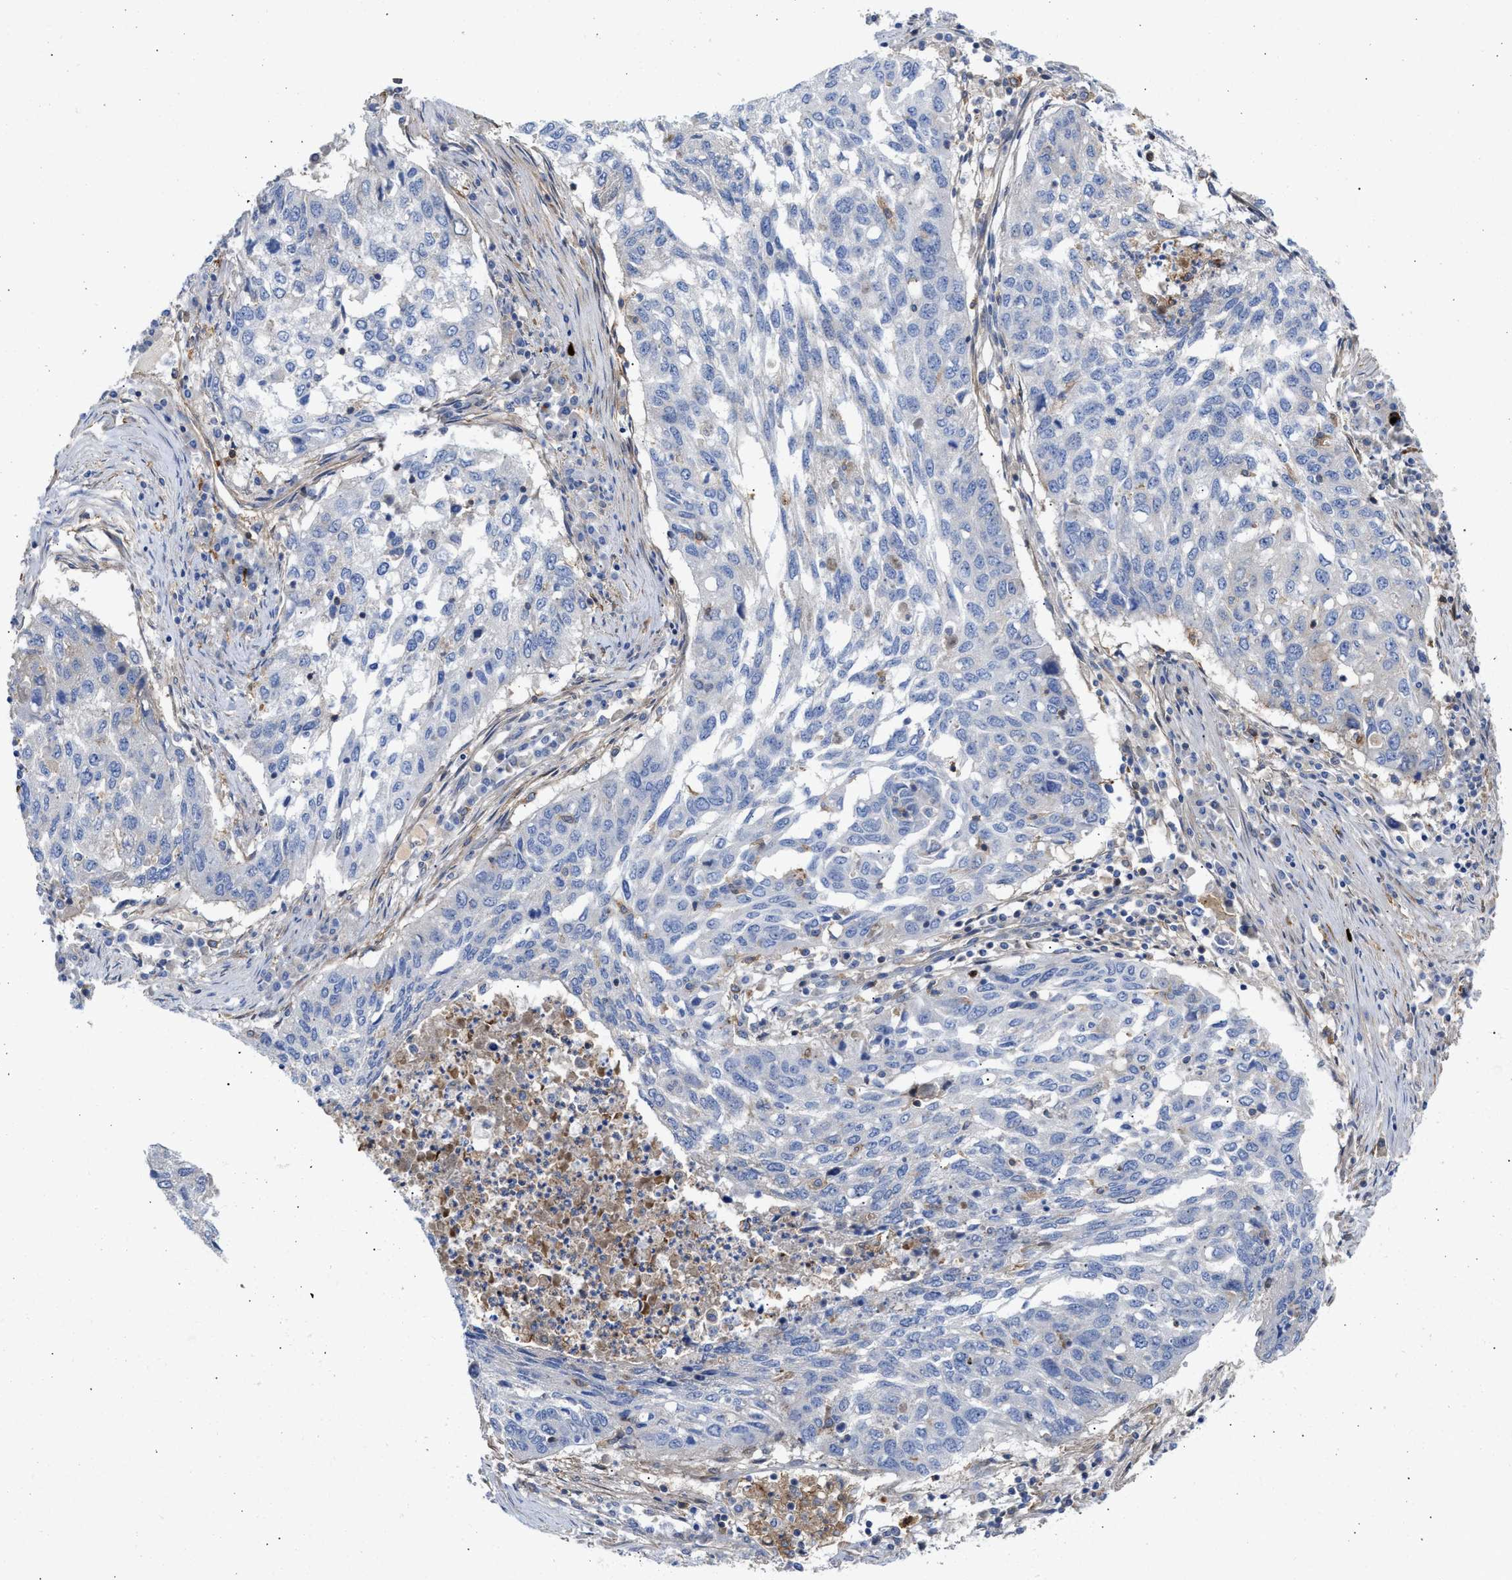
{"staining": {"intensity": "negative", "quantity": "none", "location": "none"}, "tissue": "lung cancer", "cell_type": "Tumor cells", "image_type": "cancer", "snomed": [{"axis": "morphology", "description": "Squamous cell carcinoma, NOS"}, {"axis": "topography", "description": "Lung"}], "caption": "Histopathology image shows no significant protein staining in tumor cells of squamous cell carcinoma (lung).", "gene": "HS3ST5", "patient": {"sex": "female", "age": 63}}